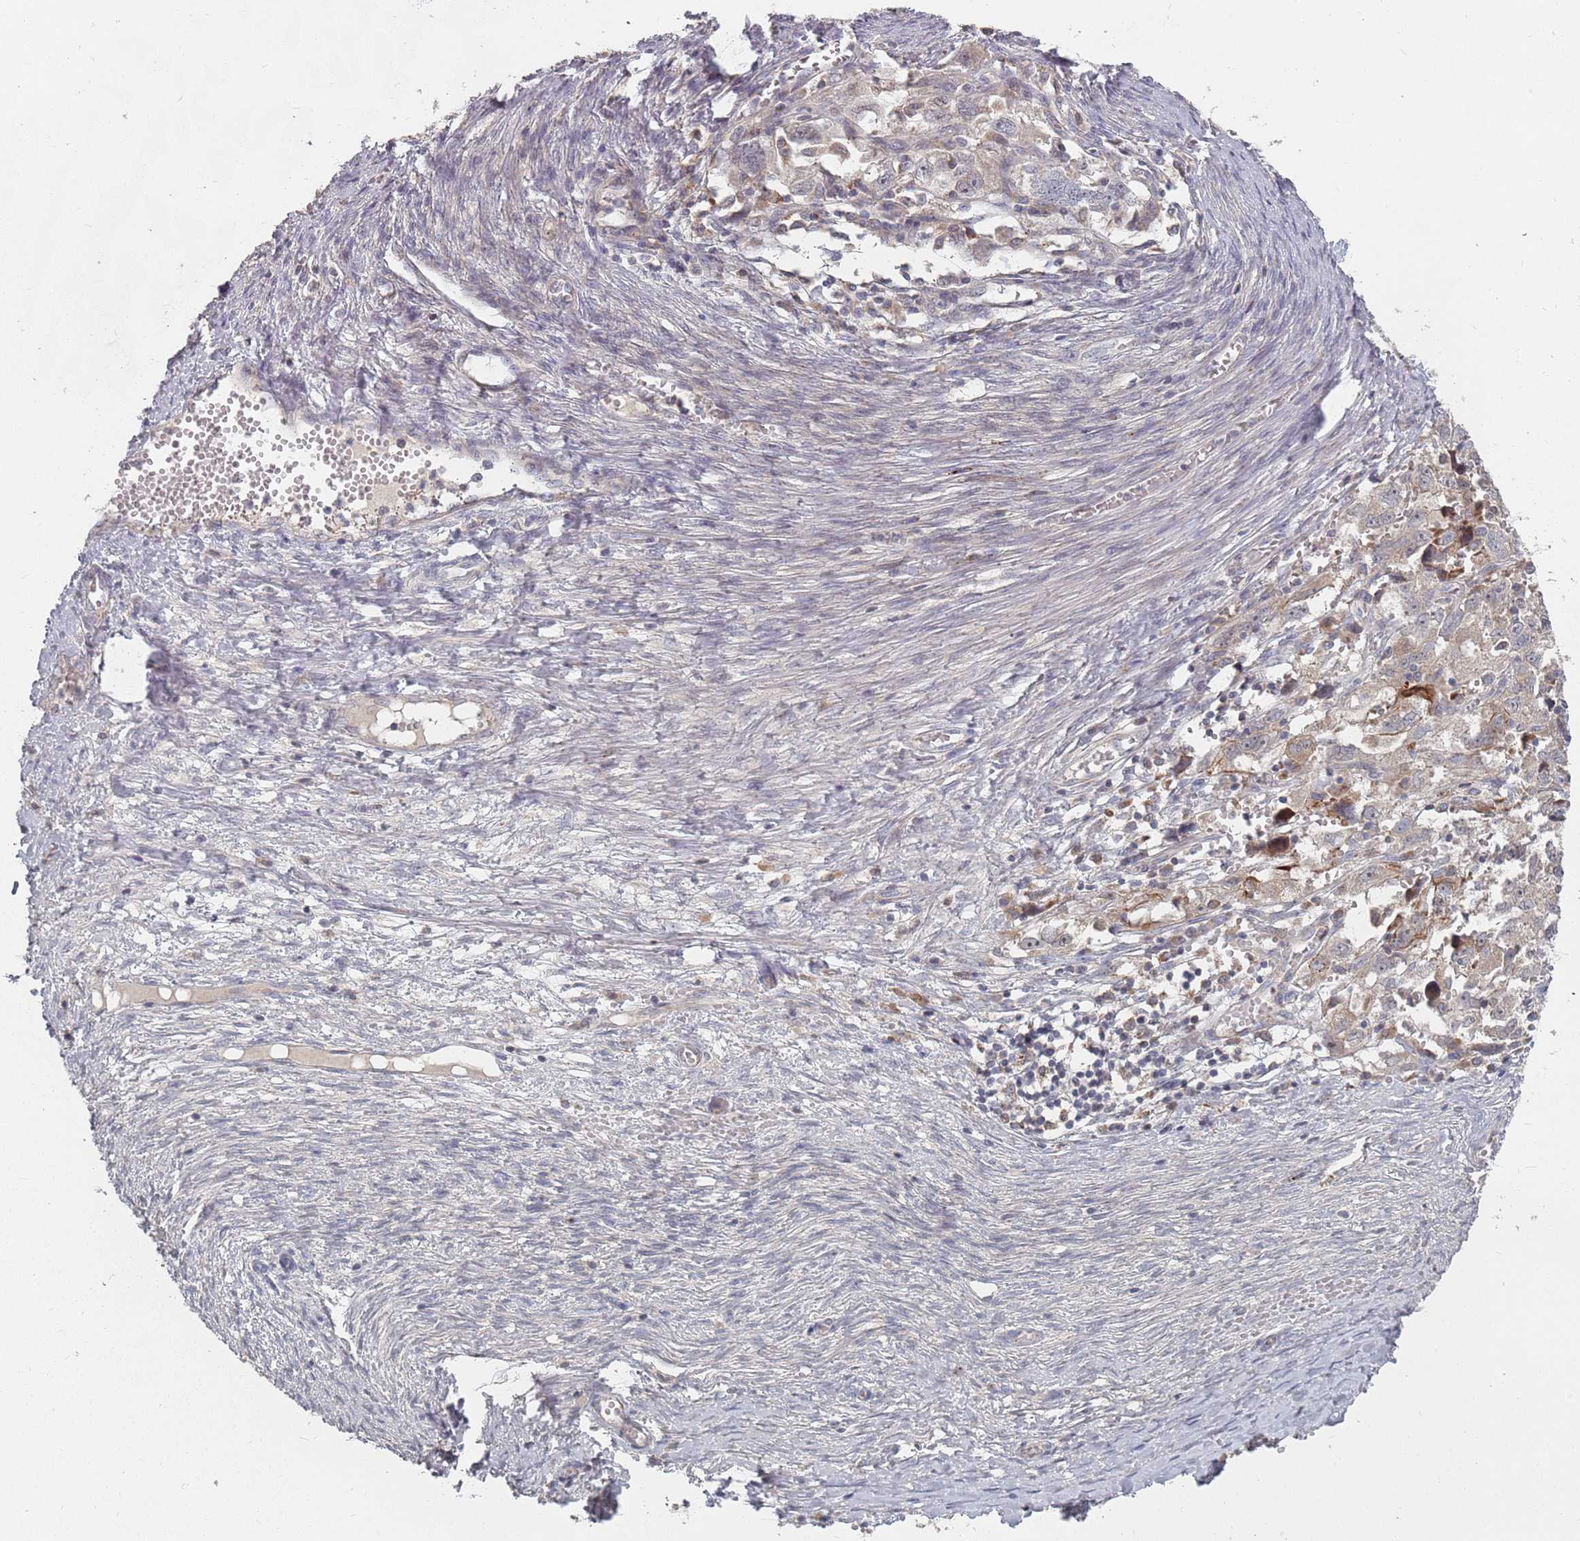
{"staining": {"intensity": "moderate", "quantity": "<25%", "location": "cytoplasmic/membranous"}, "tissue": "ovarian cancer", "cell_type": "Tumor cells", "image_type": "cancer", "snomed": [{"axis": "morphology", "description": "Carcinoma, NOS"}, {"axis": "morphology", "description": "Cystadenocarcinoma, serous, NOS"}, {"axis": "topography", "description": "Ovary"}], "caption": "A micrograph of human ovarian cancer stained for a protein shows moderate cytoplasmic/membranous brown staining in tumor cells. The protein is shown in brown color, while the nuclei are stained blue.", "gene": "ADAL", "patient": {"sex": "female", "age": 69}}